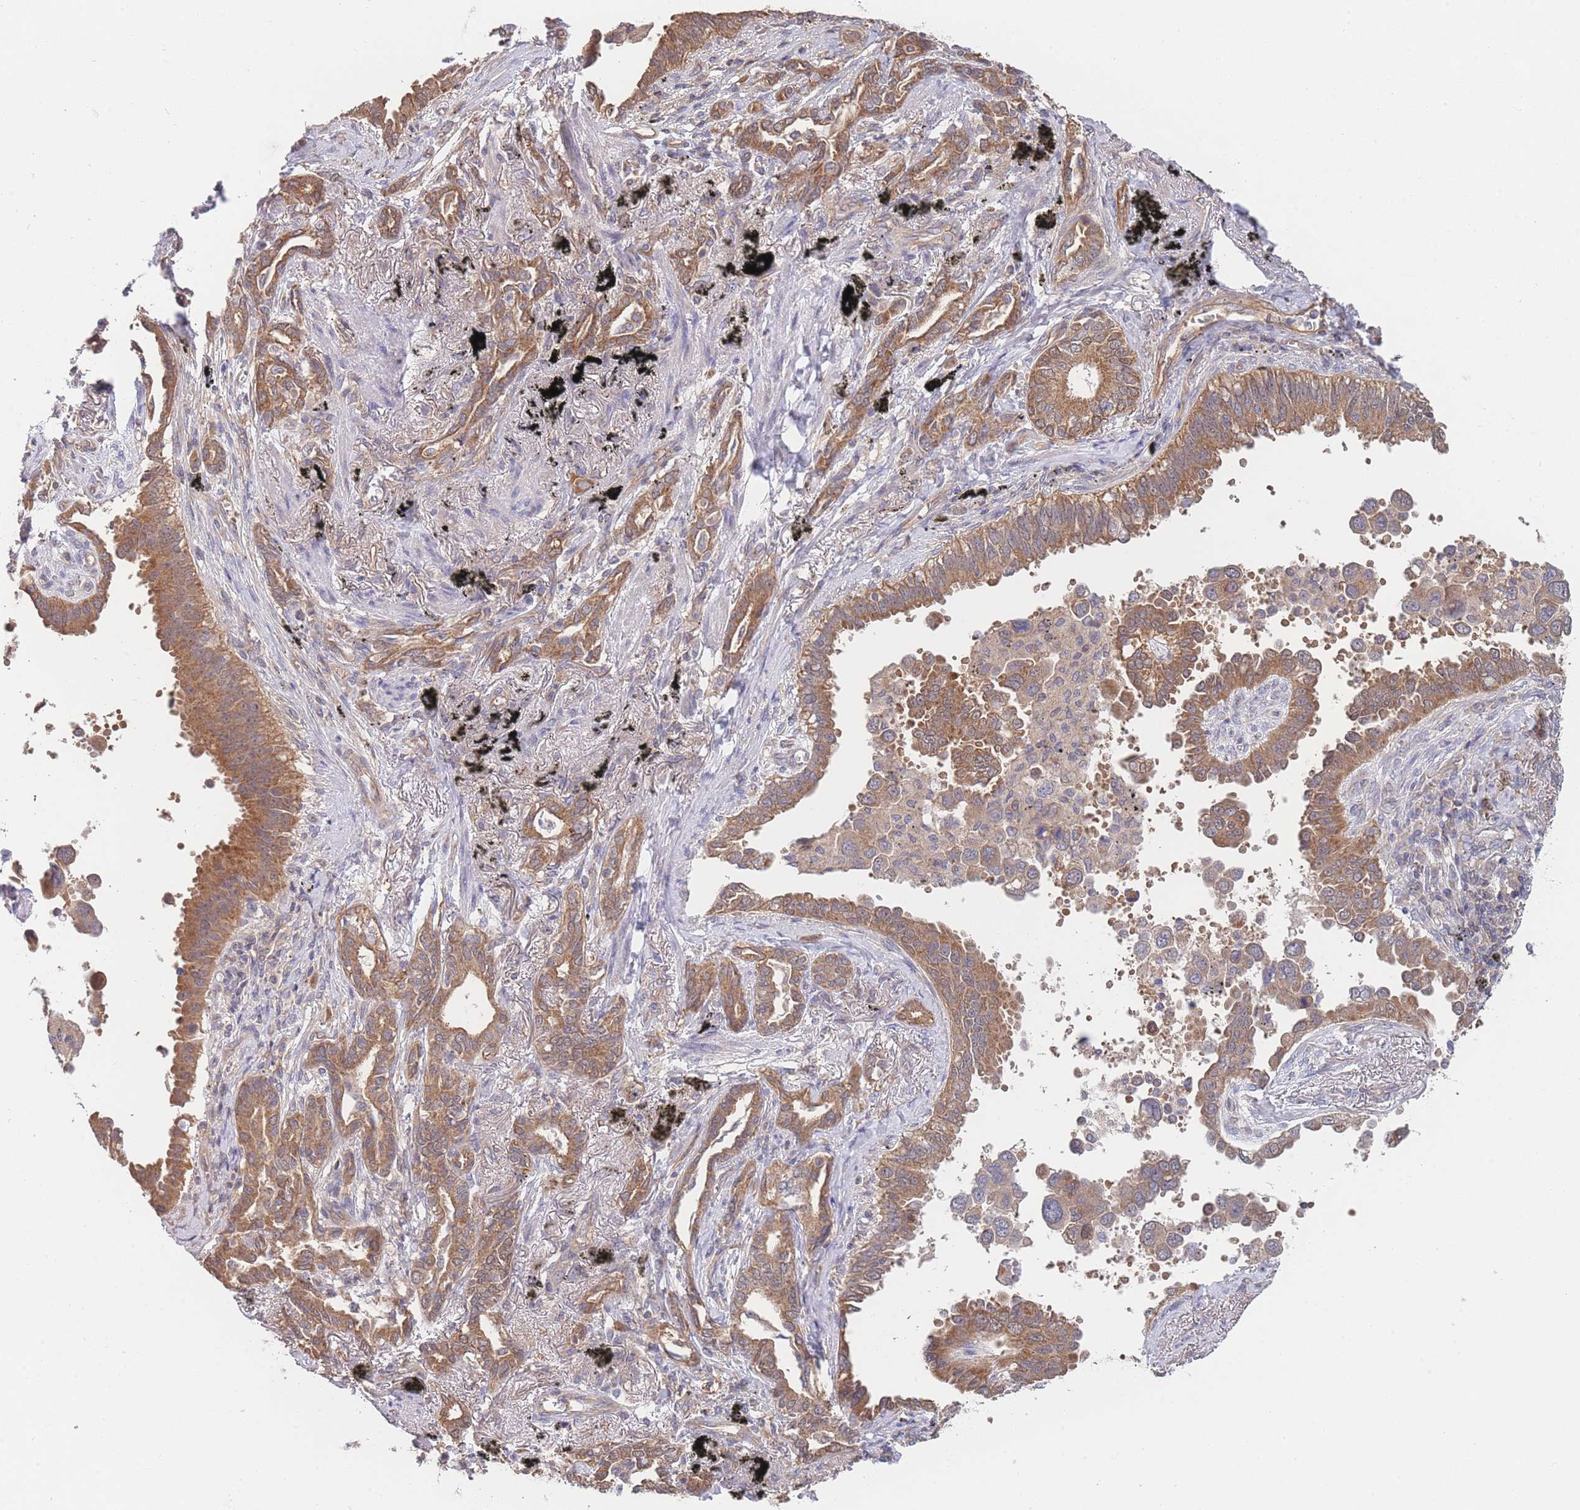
{"staining": {"intensity": "moderate", "quantity": ">75%", "location": "cytoplasmic/membranous"}, "tissue": "lung cancer", "cell_type": "Tumor cells", "image_type": "cancer", "snomed": [{"axis": "morphology", "description": "Adenocarcinoma, NOS"}, {"axis": "topography", "description": "Lung"}], "caption": "Lung cancer tissue displays moderate cytoplasmic/membranous positivity in about >75% of tumor cells, visualized by immunohistochemistry. The protein of interest is shown in brown color, while the nuclei are stained blue.", "gene": "MRPS18B", "patient": {"sex": "male", "age": 67}}